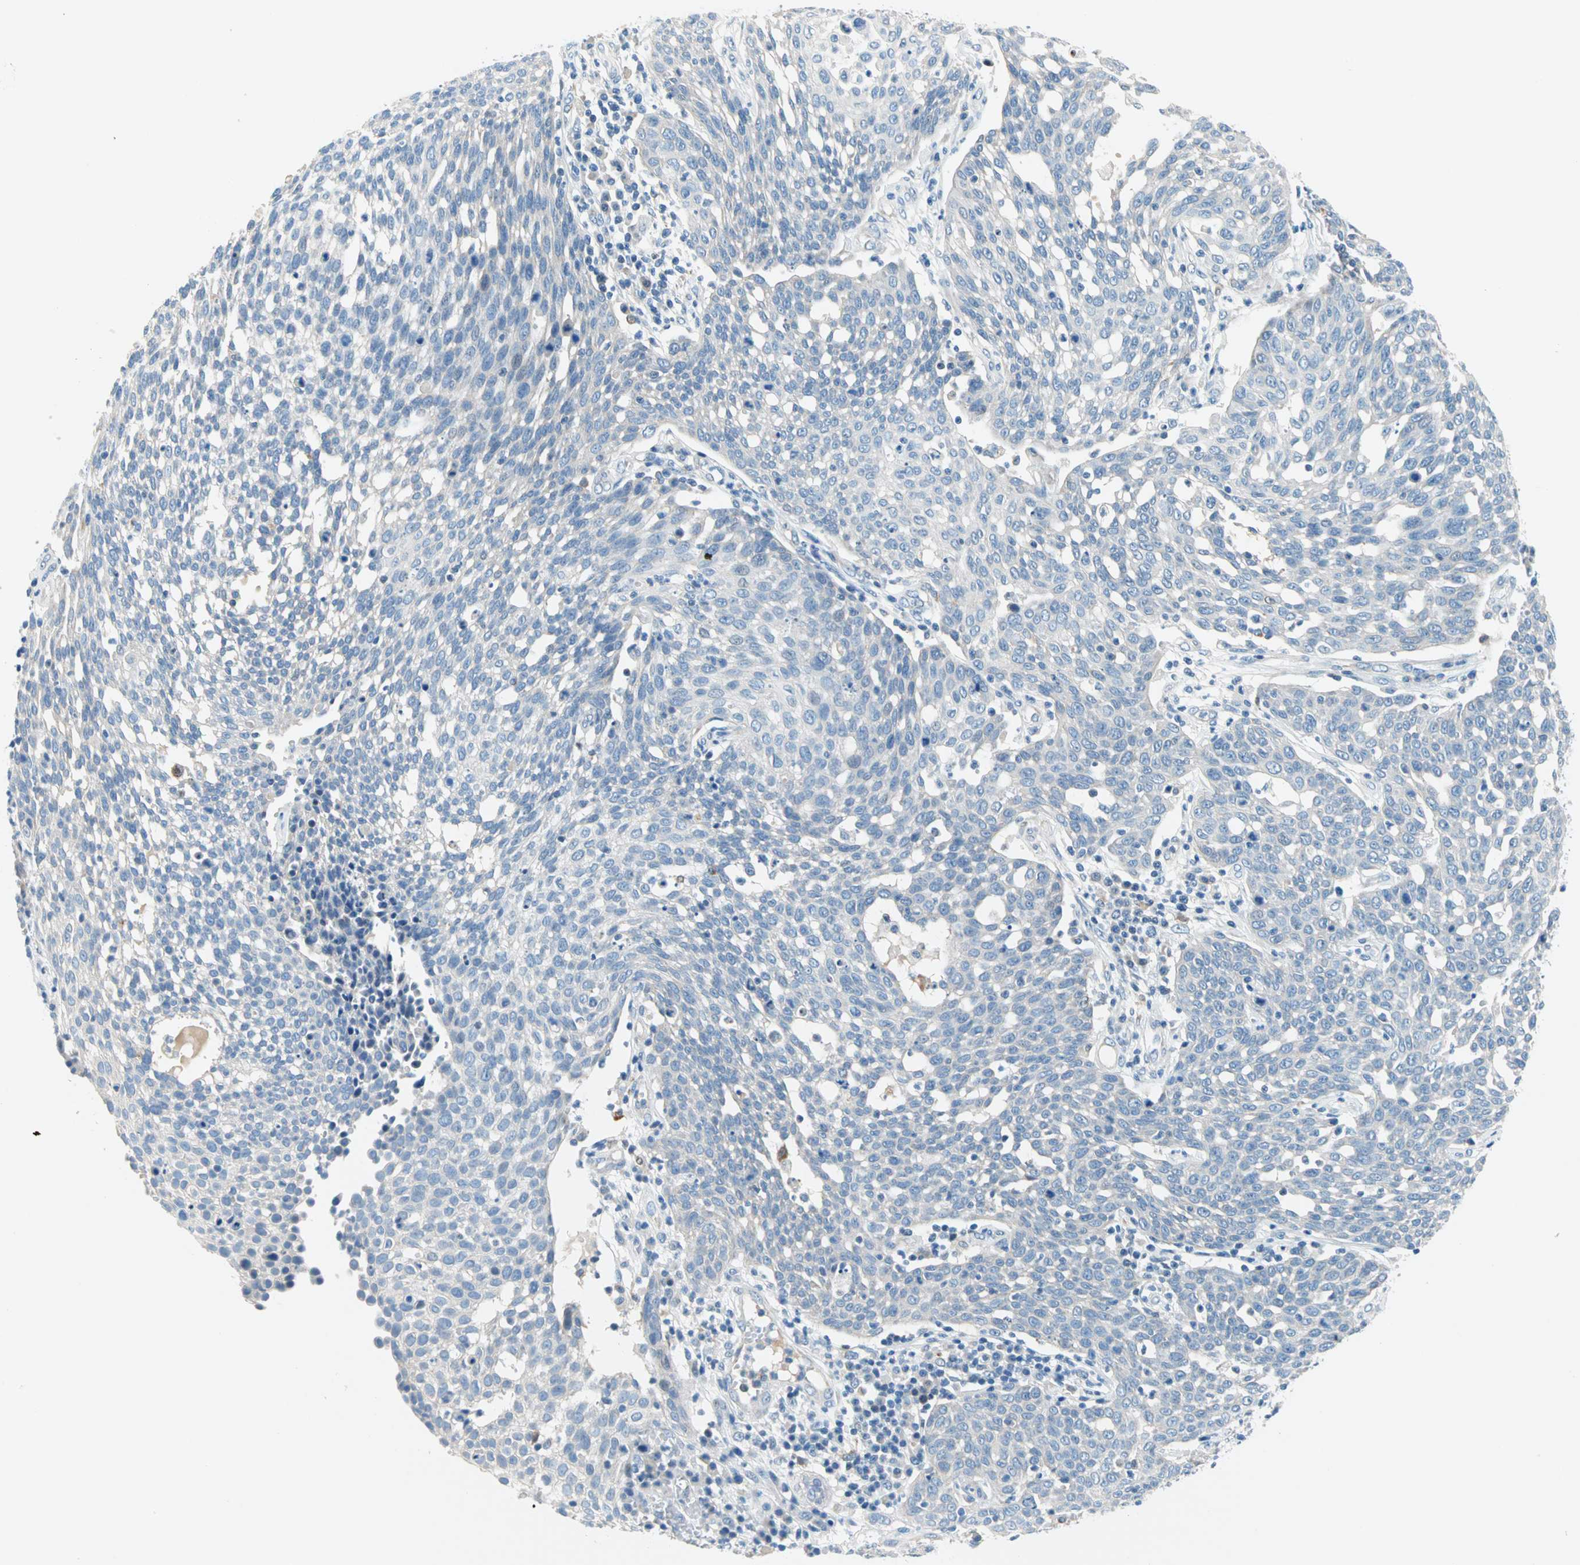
{"staining": {"intensity": "negative", "quantity": "none", "location": "none"}, "tissue": "cervical cancer", "cell_type": "Tumor cells", "image_type": "cancer", "snomed": [{"axis": "morphology", "description": "Squamous cell carcinoma, NOS"}, {"axis": "topography", "description": "Cervix"}], "caption": "Tumor cells are negative for brown protein staining in cervical cancer (squamous cell carcinoma).", "gene": "TMEM163", "patient": {"sex": "female", "age": 34}}